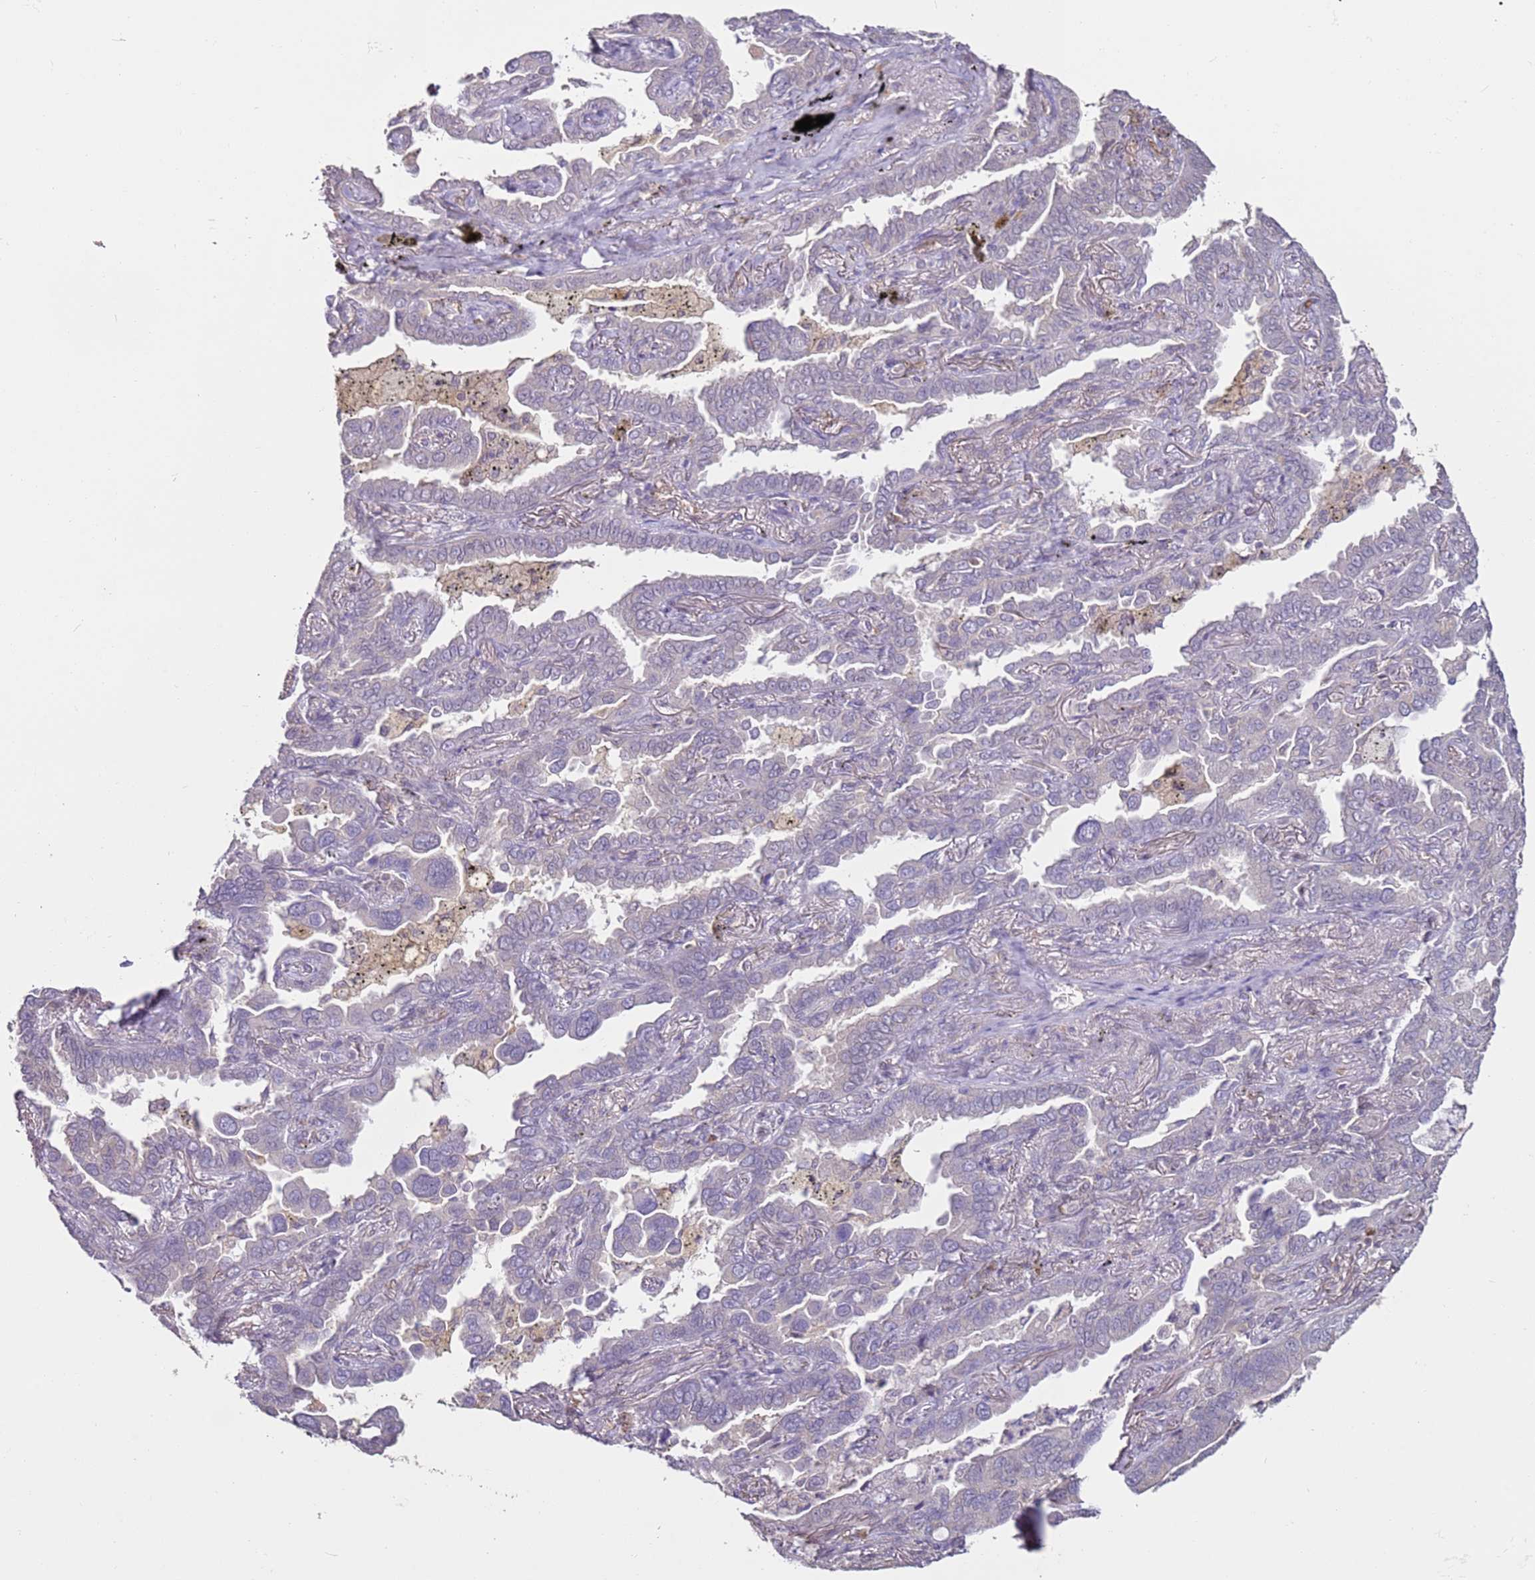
{"staining": {"intensity": "negative", "quantity": "none", "location": "none"}, "tissue": "lung cancer", "cell_type": "Tumor cells", "image_type": "cancer", "snomed": [{"axis": "morphology", "description": "Adenocarcinoma, NOS"}, {"axis": "topography", "description": "Lung"}], "caption": "IHC of human adenocarcinoma (lung) shows no staining in tumor cells.", "gene": "MDH1", "patient": {"sex": "male", "age": 67}}